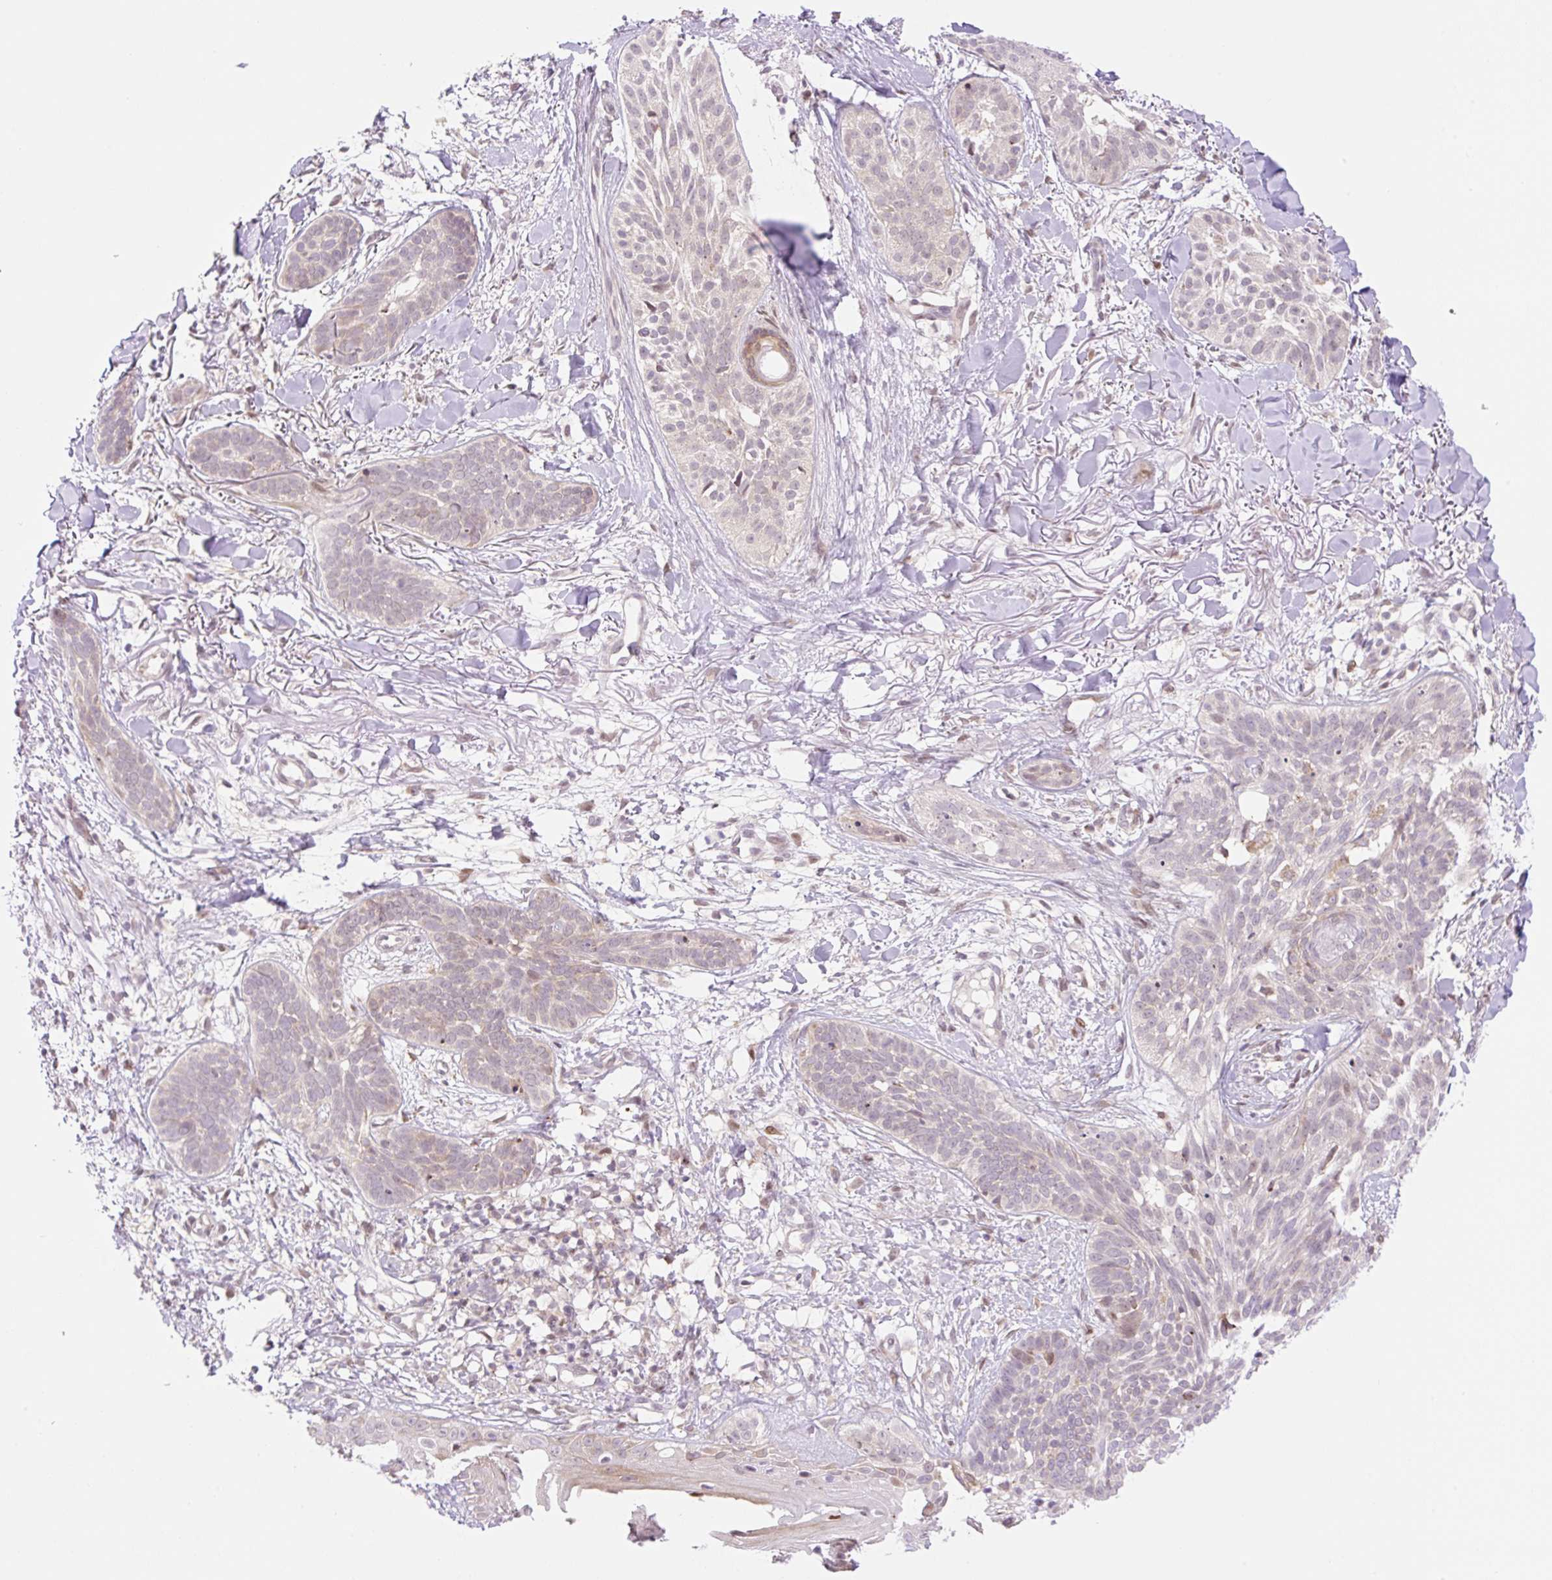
{"staining": {"intensity": "negative", "quantity": "none", "location": "none"}, "tissue": "skin cancer", "cell_type": "Tumor cells", "image_type": "cancer", "snomed": [{"axis": "morphology", "description": "Basal cell carcinoma"}, {"axis": "topography", "description": "Skin"}], "caption": "Immunohistochemistry (IHC) image of skin cancer (basal cell carcinoma) stained for a protein (brown), which exhibits no staining in tumor cells.", "gene": "ZFP41", "patient": {"sex": "male", "age": 52}}